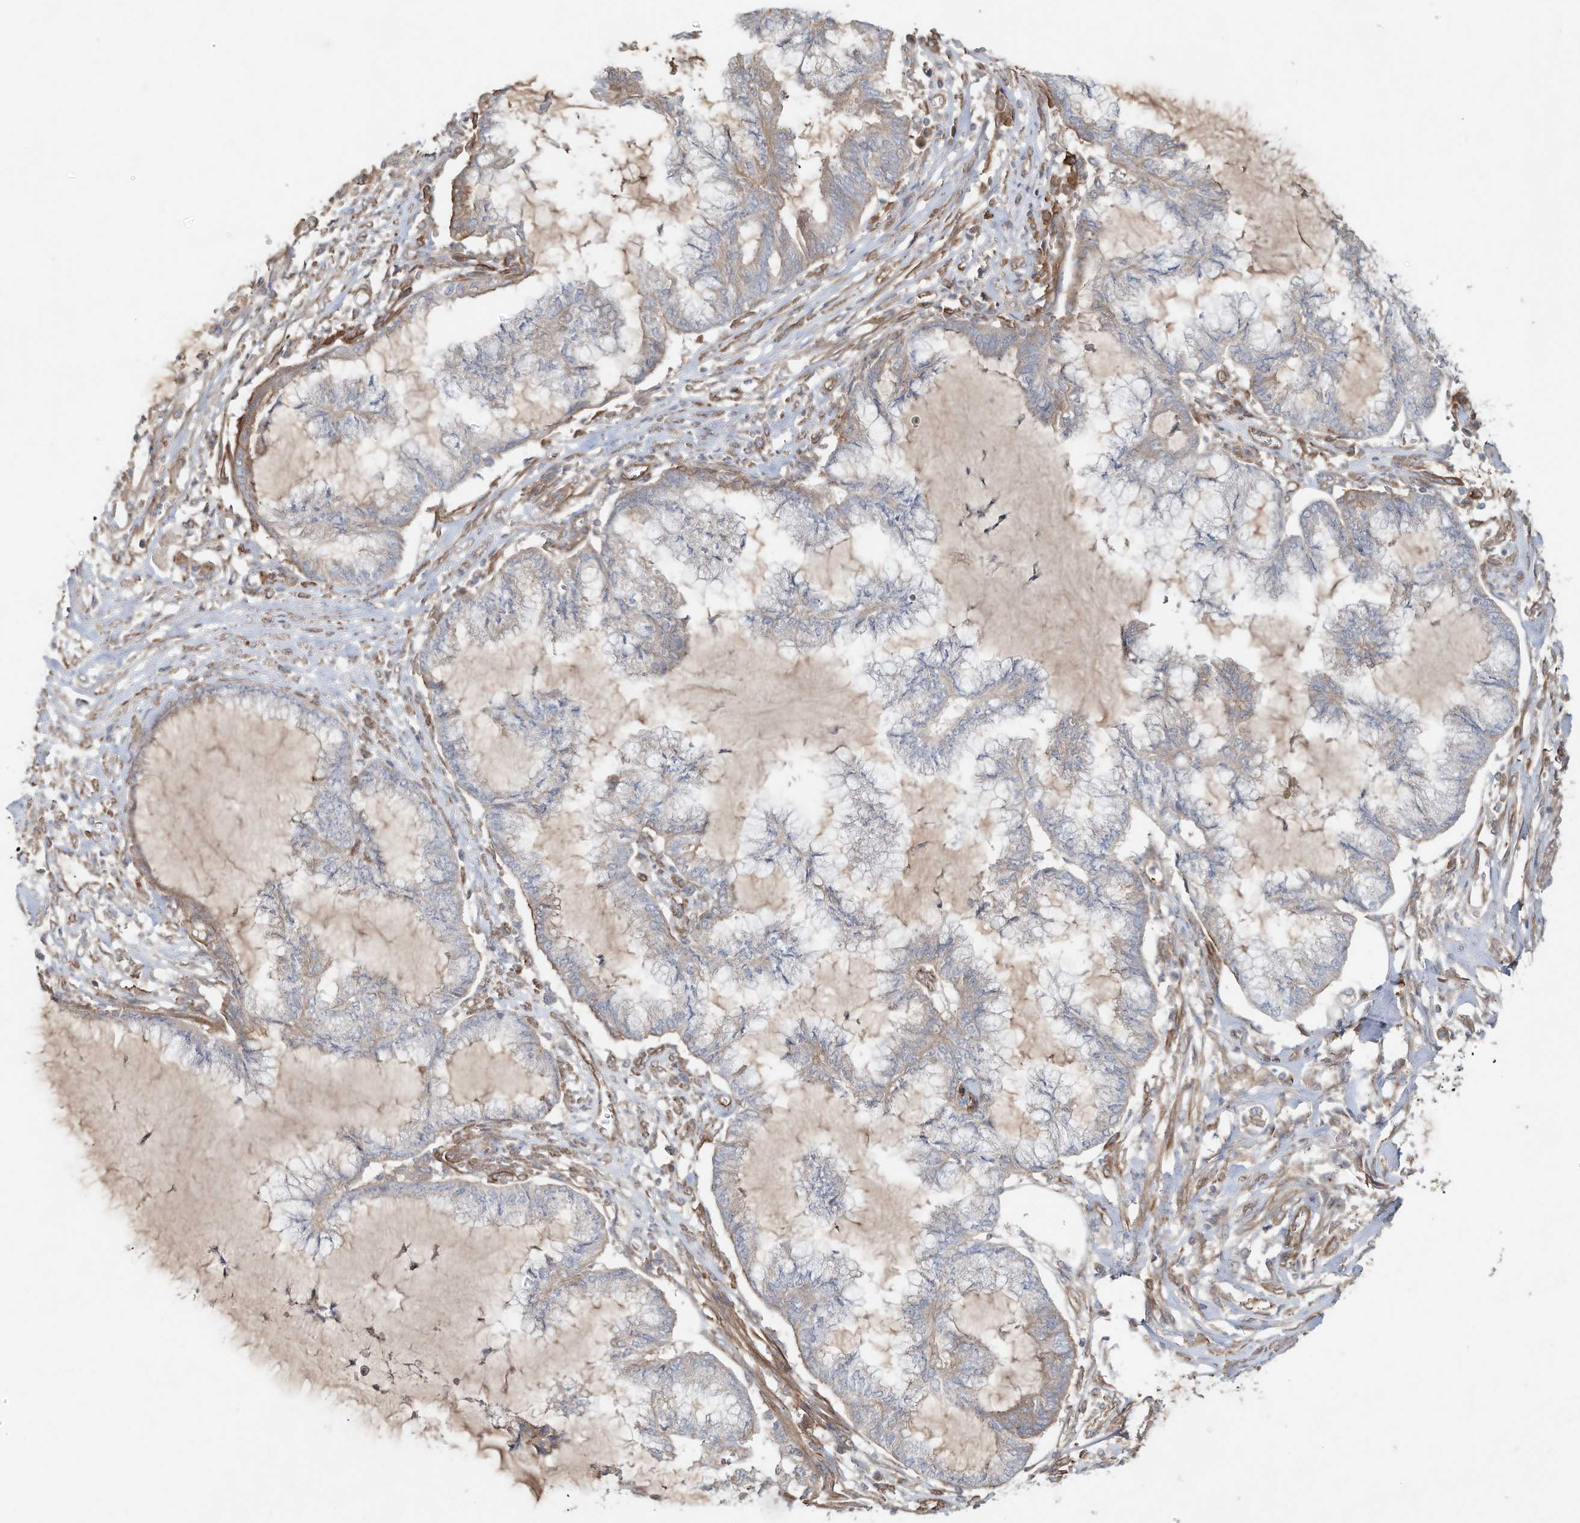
{"staining": {"intensity": "weak", "quantity": "<25%", "location": "cytoplasmic/membranous"}, "tissue": "endometrial cancer", "cell_type": "Tumor cells", "image_type": "cancer", "snomed": [{"axis": "morphology", "description": "Adenocarcinoma, NOS"}, {"axis": "topography", "description": "Endometrium"}], "caption": "The histopathology image demonstrates no significant staining in tumor cells of endometrial cancer (adenocarcinoma).", "gene": "HTR5A", "patient": {"sex": "female", "age": 86}}